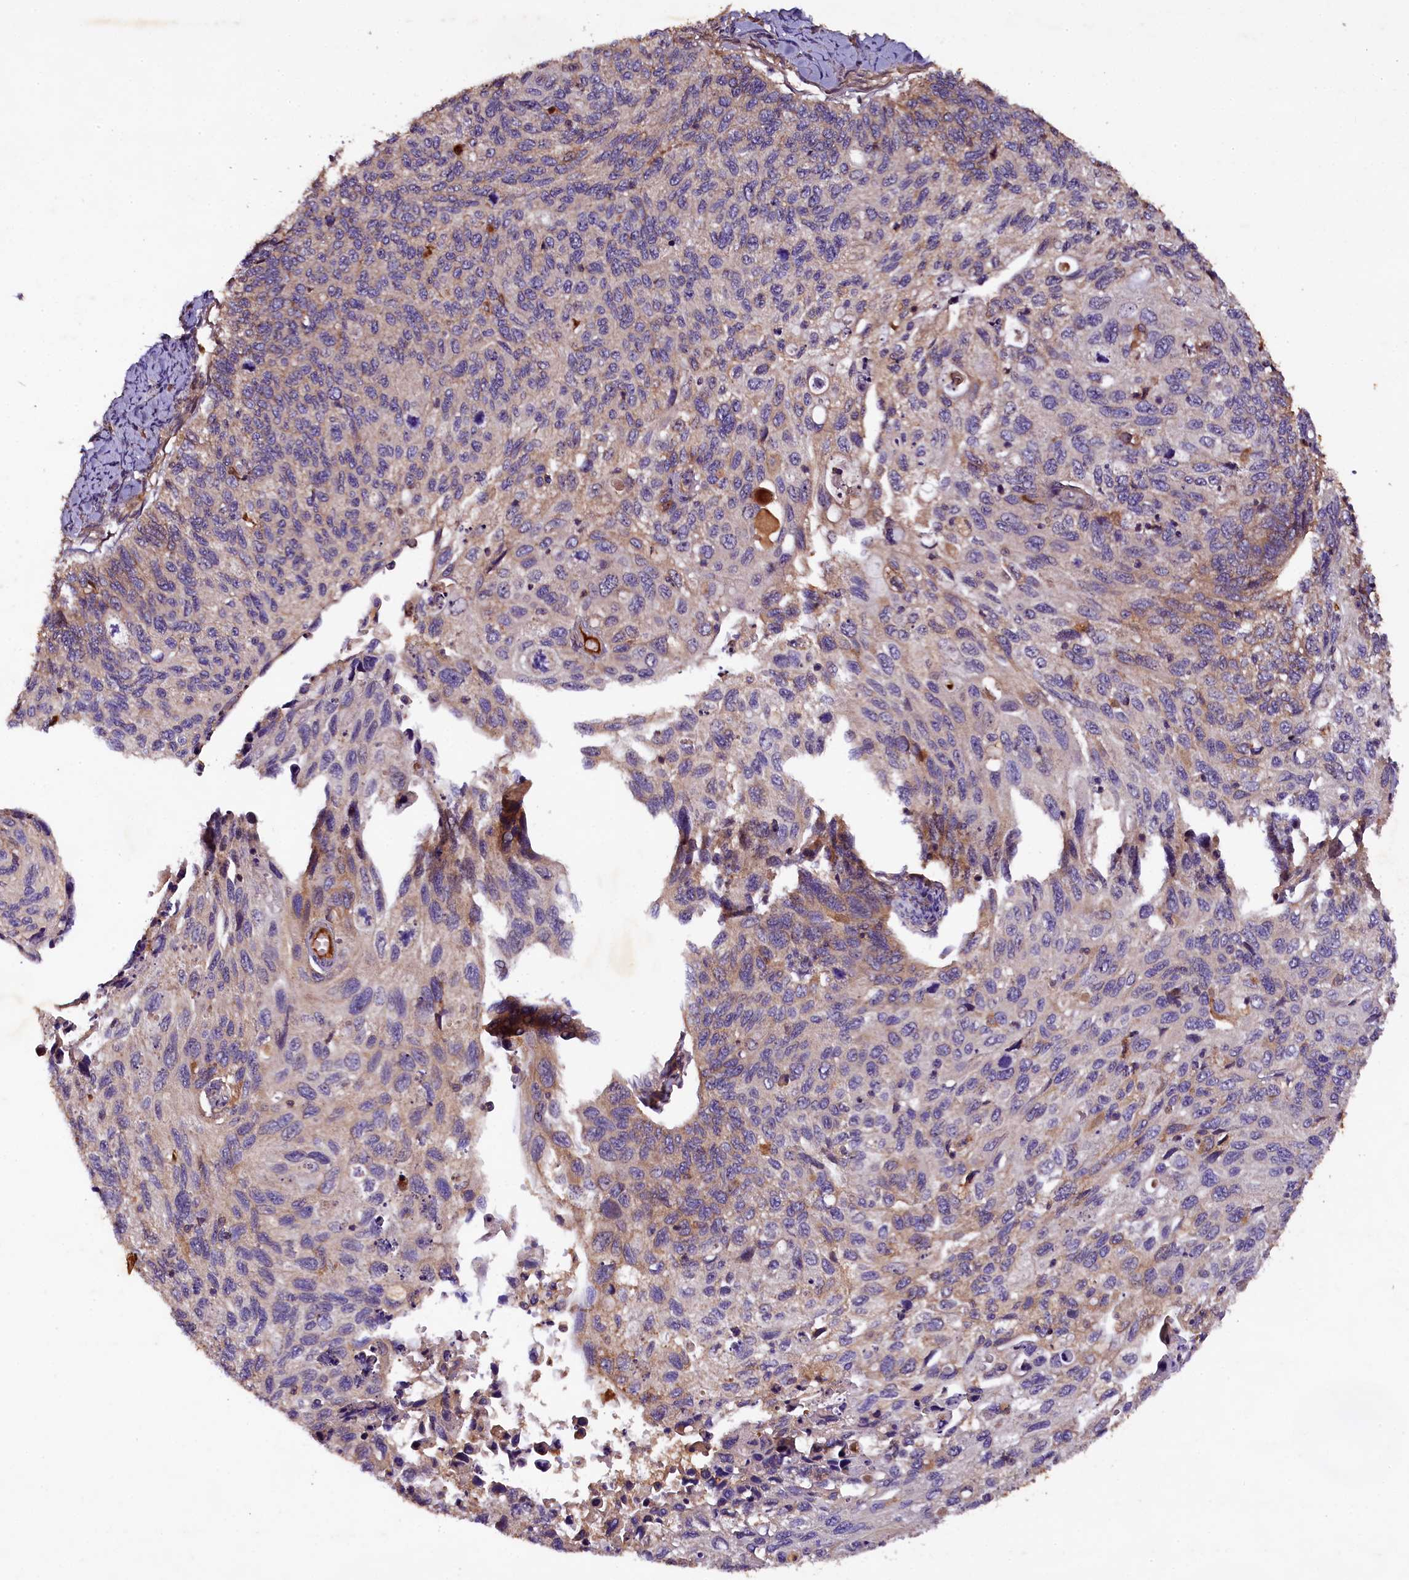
{"staining": {"intensity": "moderate", "quantity": "<25%", "location": "cytoplasmic/membranous"}, "tissue": "cervical cancer", "cell_type": "Tumor cells", "image_type": "cancer", "snomed": [{"axis": "morphology", "description": "Squamous cell carcinoma, NOS"}, {"axis": "topography", "description": "Cervix"}], "caption": "Immunohistochemistry (IHC) histopathology image of squamous cell carcinoma (cervical) stained for a protein (brown), which demonstrates low levels of moderate cytoplasmic/membranous staining in approximately <25% of tumor cells.", "gene": "PLXNB1", "patient": {"sex": "female", "age": 70}}